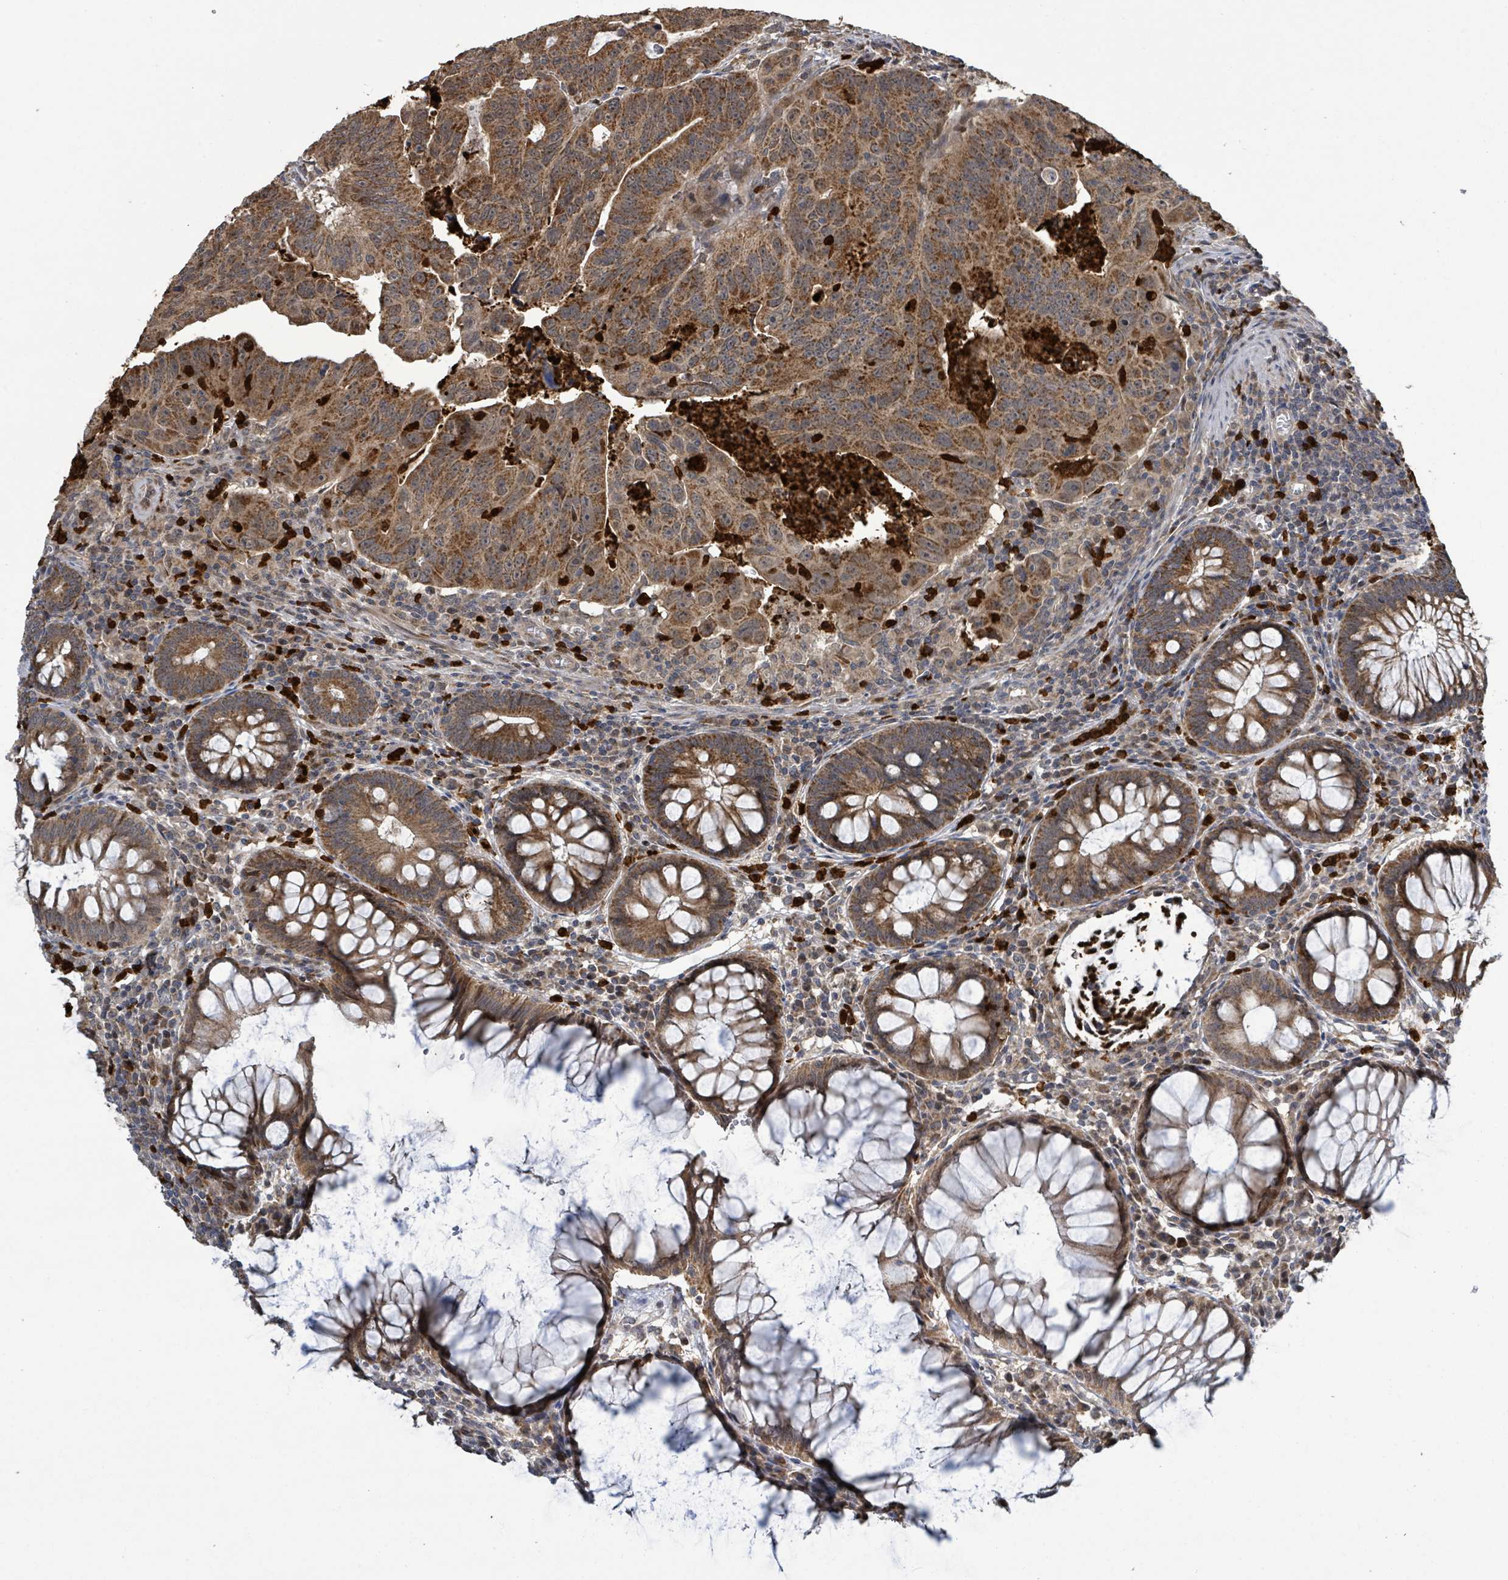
{"staining": {"intensity": "moderate", "quantity": ">75%", "location": "cytoplasmic/membranous"}, "tissue": "colorectal cancer", "cell_type": "Tumor cells", "image_type": "cancer", "snomed": [{"axis": "morphology", "description": "Adenocarcinoma, NOS"}, {"axis": "topography", "description": "Rectum"}], "caption": "This is a histology image of immunohistochemistry staining of colorectal cancer, which shows moderate staining in the cytoplasmic/membranous of tumor cells.", "gene": "COQ6", "patient": {"sex": "male", "age": 69}}